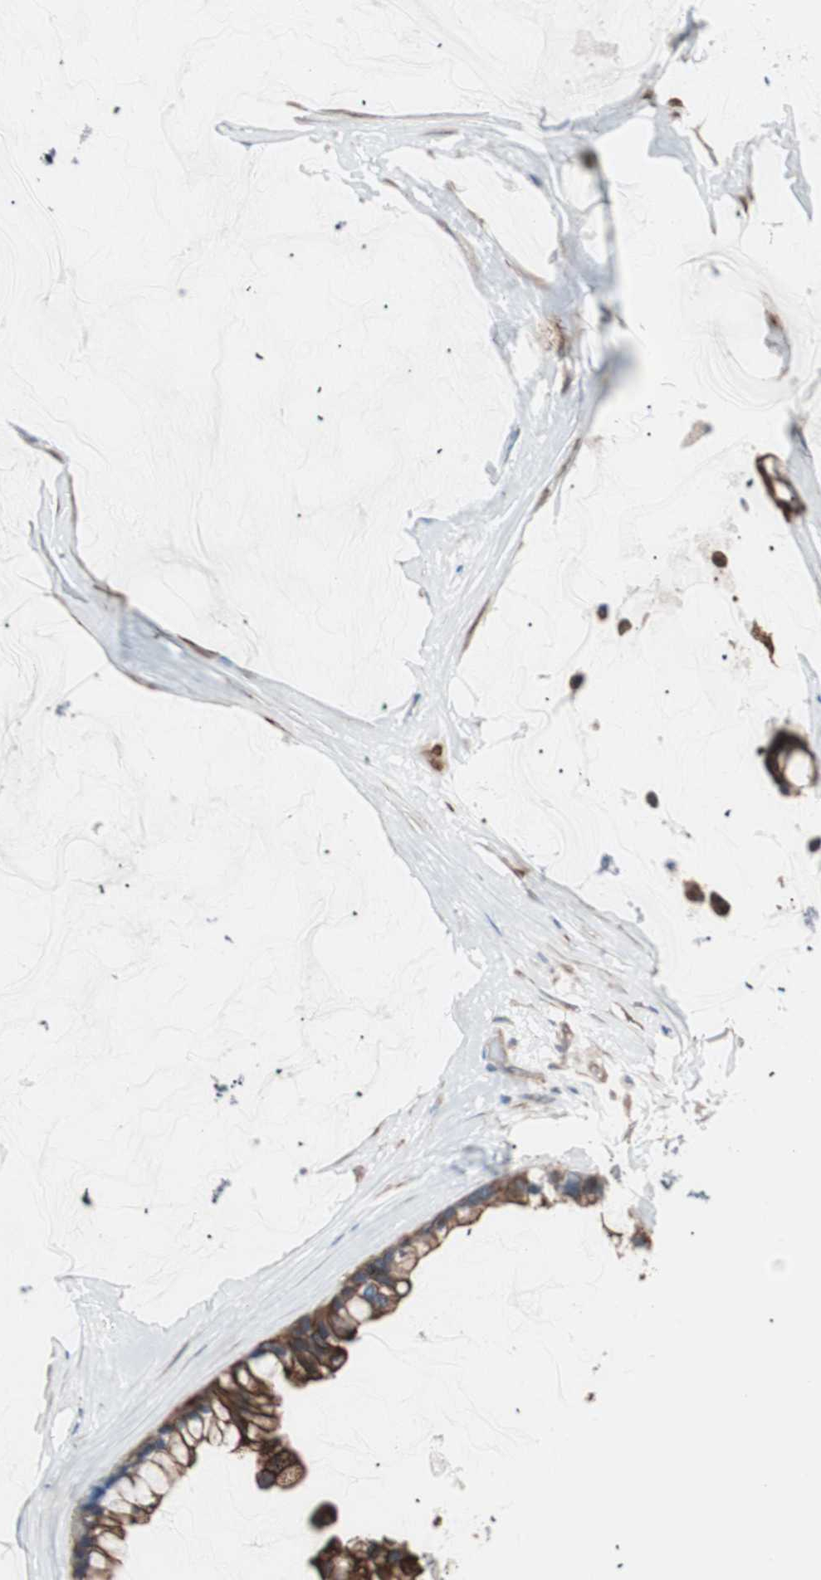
{"staining": {"intensity": "moderate", "quantity": ">75%", "location": "cytoplasmic/membranous"}, "tissue": "ovarian cancer", "cell_type": "Tumor cells", "image_type": "cancer", "snomed": [{"axis": "morphology", "description": "Cystadenocarcinoma, mucinous, NOS"}, {"axis": "topography", "description": "Ovary"}], "caption": "About >75% of tumor cells in mucinous cystadenocarcinoma (ovarian) exhibit moderate cytoplasmic/membranous protein expression as visualized by brown immunohistochemical staining.", "gene": "SMG1", "patient": {"sex": "female", "age": 39}}